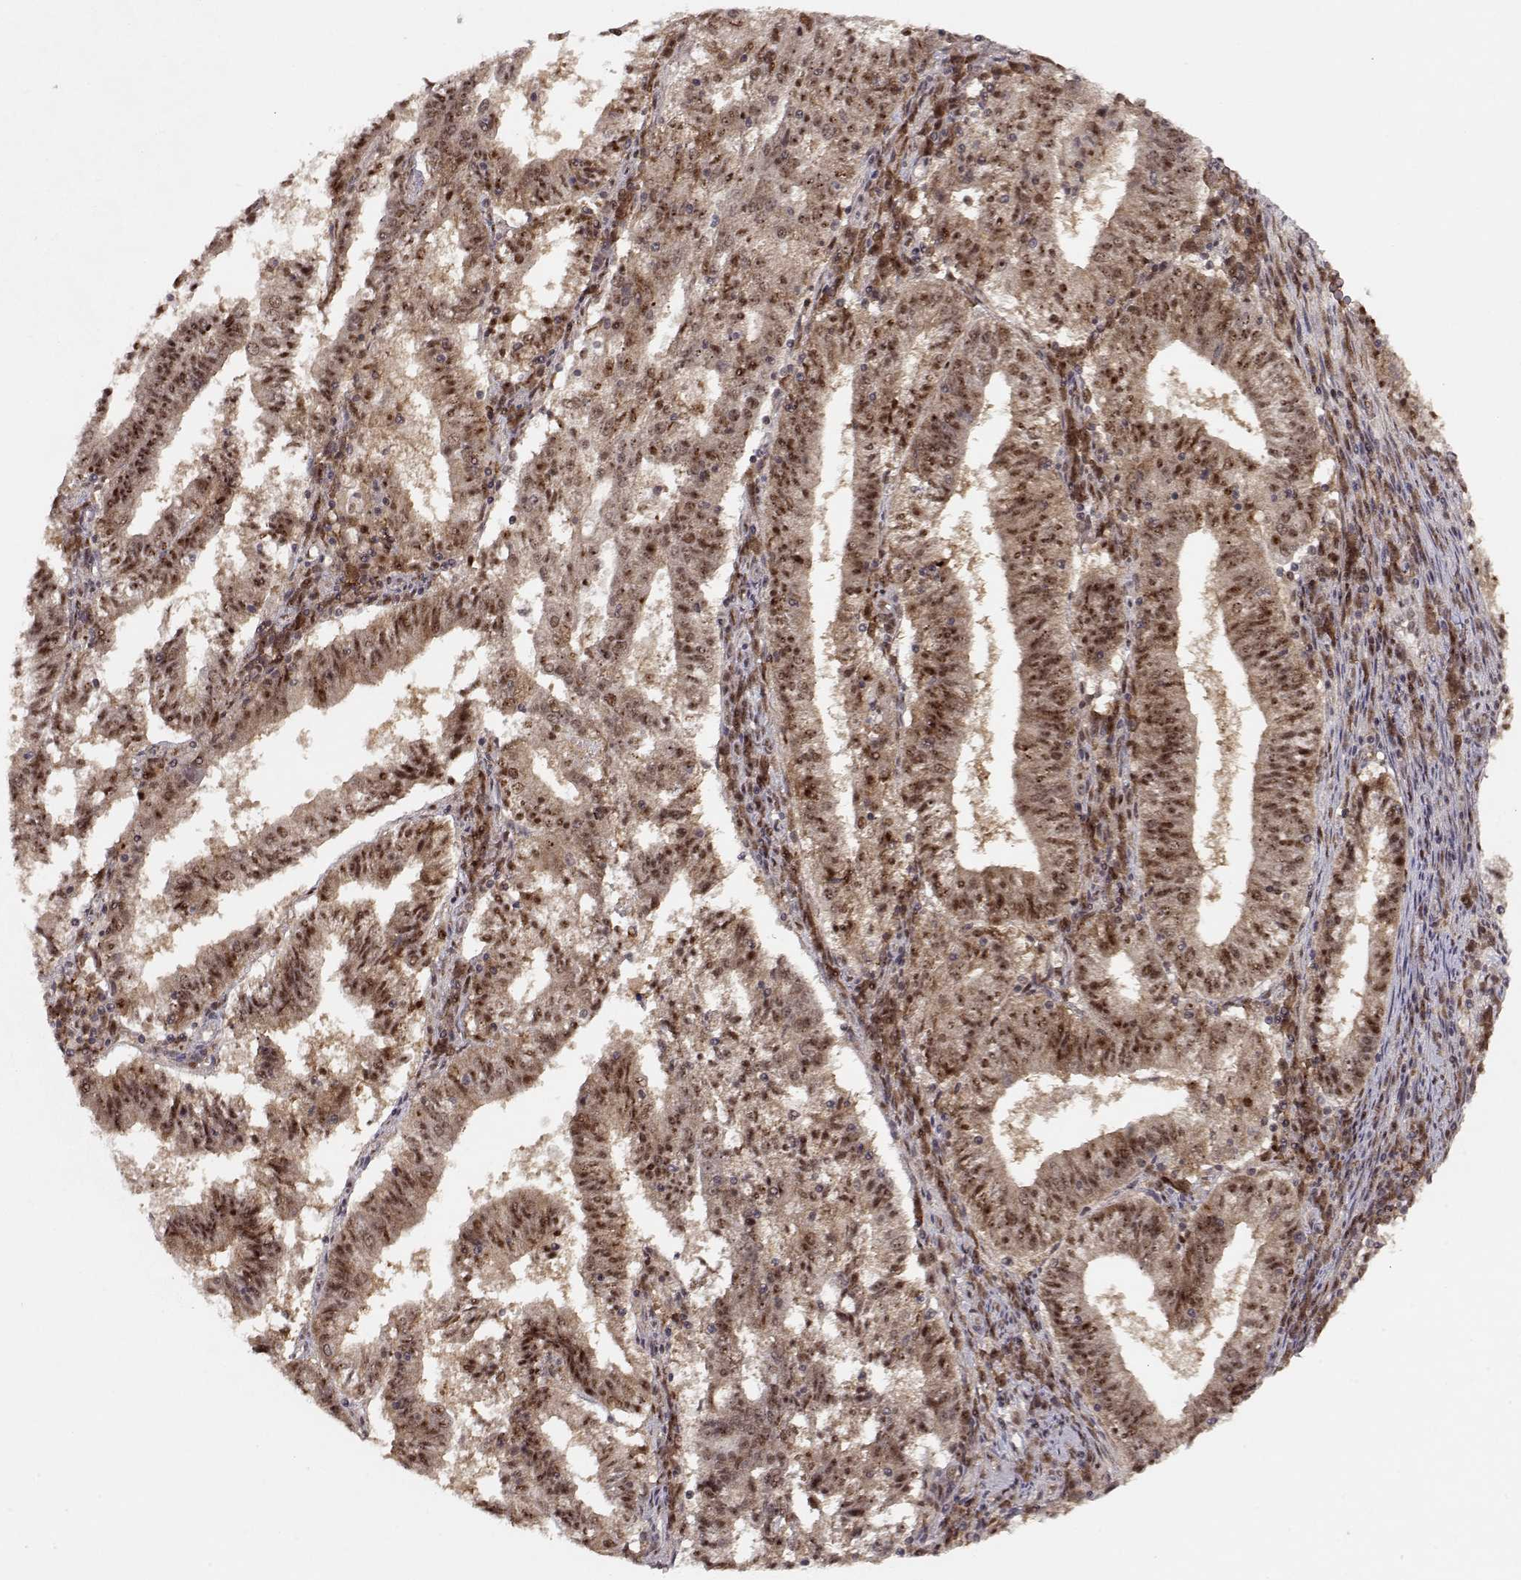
{"staining": {"intensity": "moderate", "quantity": ">75%", "location": "cytoplasmic/membranous,nuclear"}, "tissue": "endometrial cancer", "cell_type": "Tumor cells", "image_type": "cancer", "snomed": [{"axis": "morphology", "description": "Adenocarcinoma, NOS"}, {"axis": "topography", "description": "Endometrium"}], "caption": "Tumor cells exhibit moderate cytoplasmic/membranous and nuclear positivity in approximately >75% of cells in endometrial cancer.", "gene": "CSNK2A1", "patient": {"sex": "female", "age": 82}}